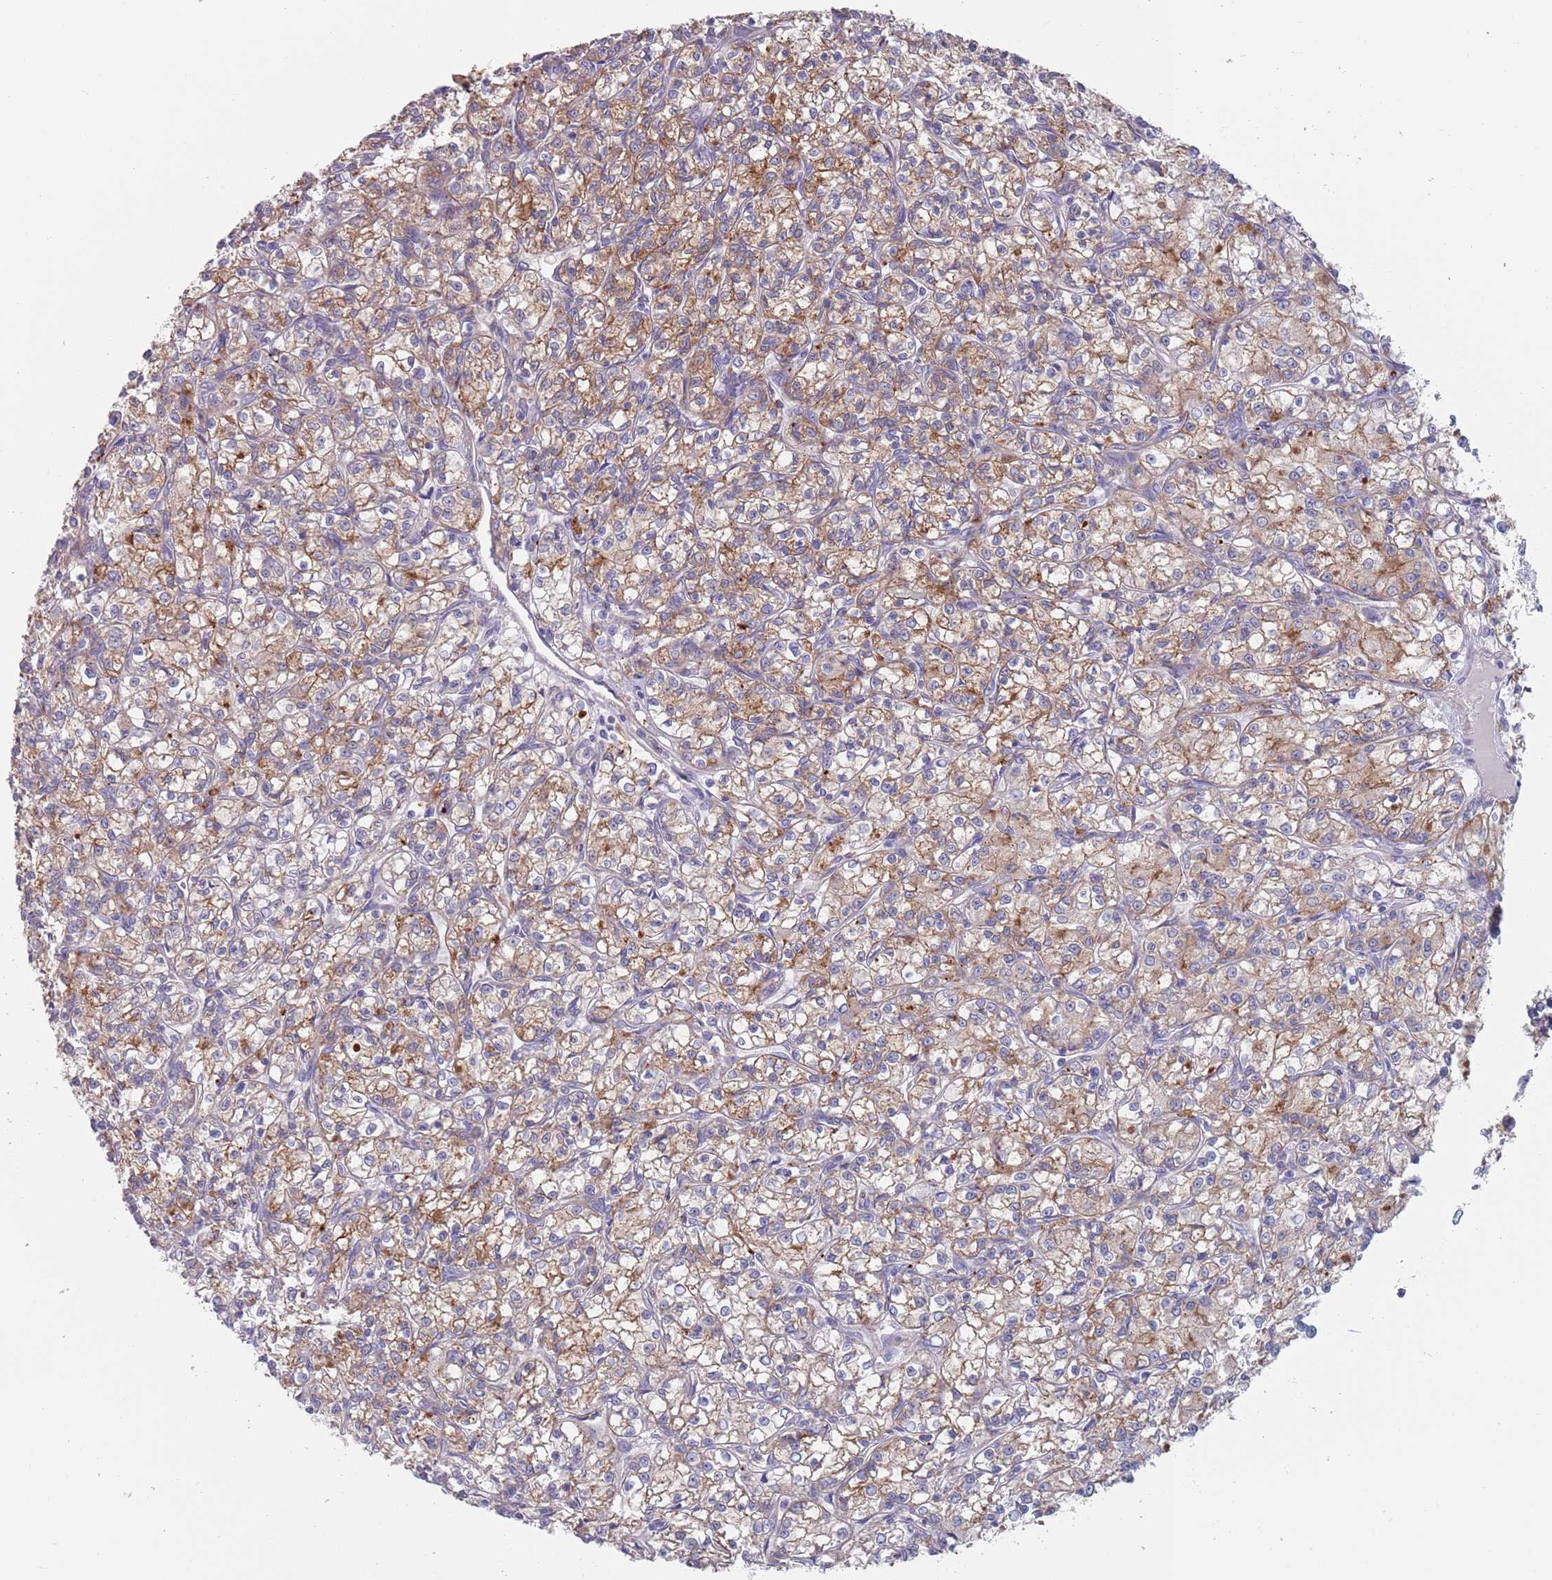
{"staining": {"intensity": "moderate", "quantity": ">75%", "location": "cytoplasmic/membranous"}, "tissue": "renal cancer", "cell_type": "Tumor cells", "image_type": "cancer", "snomed": [{"axis": "morphology", "description": "Adenocarcinoma, NOS"}, {"axis": "topography", "description": "Kidney"}], "caption": "IHC photomicrograph of neoplastic tissue: renal adenocarcinoma stained using IHC exhibits medium levels of moderate protein expression localized specifically in the cytoplasmic/membranous of tumor cells, appearing as a cytoplasmic/membranous brown color.", "gene": "APPL2", "patient": {"sex": "female", "age": 59}}